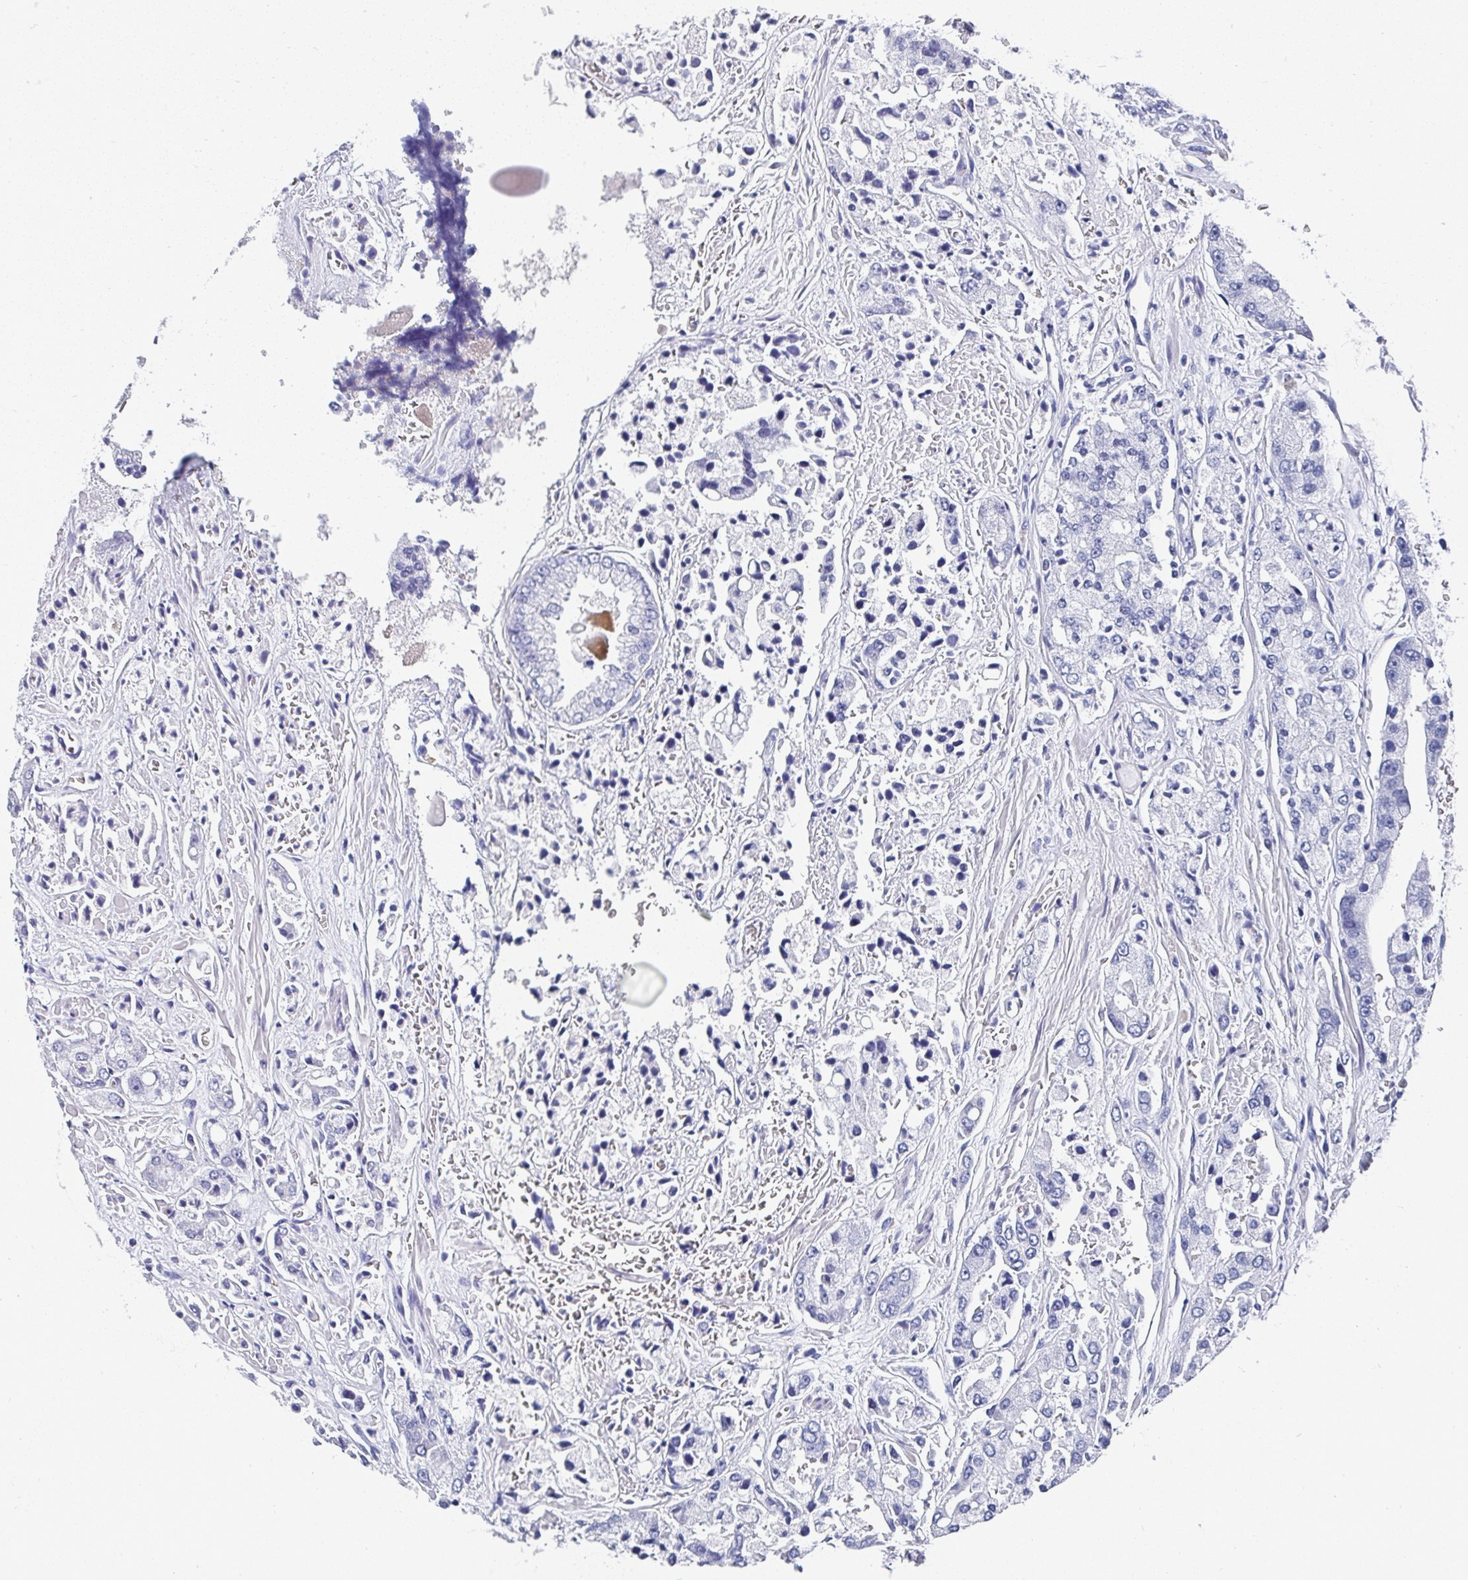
{"staining": {"intensity": "negative", "quantity": "none", "location": "none"}, "tissue": "prostate cancer", "cell_type": "Tumor cells", "image_type": "cancer", "snomed": [{"axis": "morphology", "description": "Normal tissue, NOS"}, {"axis": "morphology", "description": "Adenocarcinoma, High grade"}, {"axis": "topography", "description": "Prostate"}, {"axis": "topography", "description": "Peripheral nerve tissue"}], "caption": "A photomicrograph of human prostate cancer (high-grade adenocarcinoma) is negative for staining in tumor cells.", "gene": "TNFRSF8", "patient": {"sex": "male", "age": 68}}